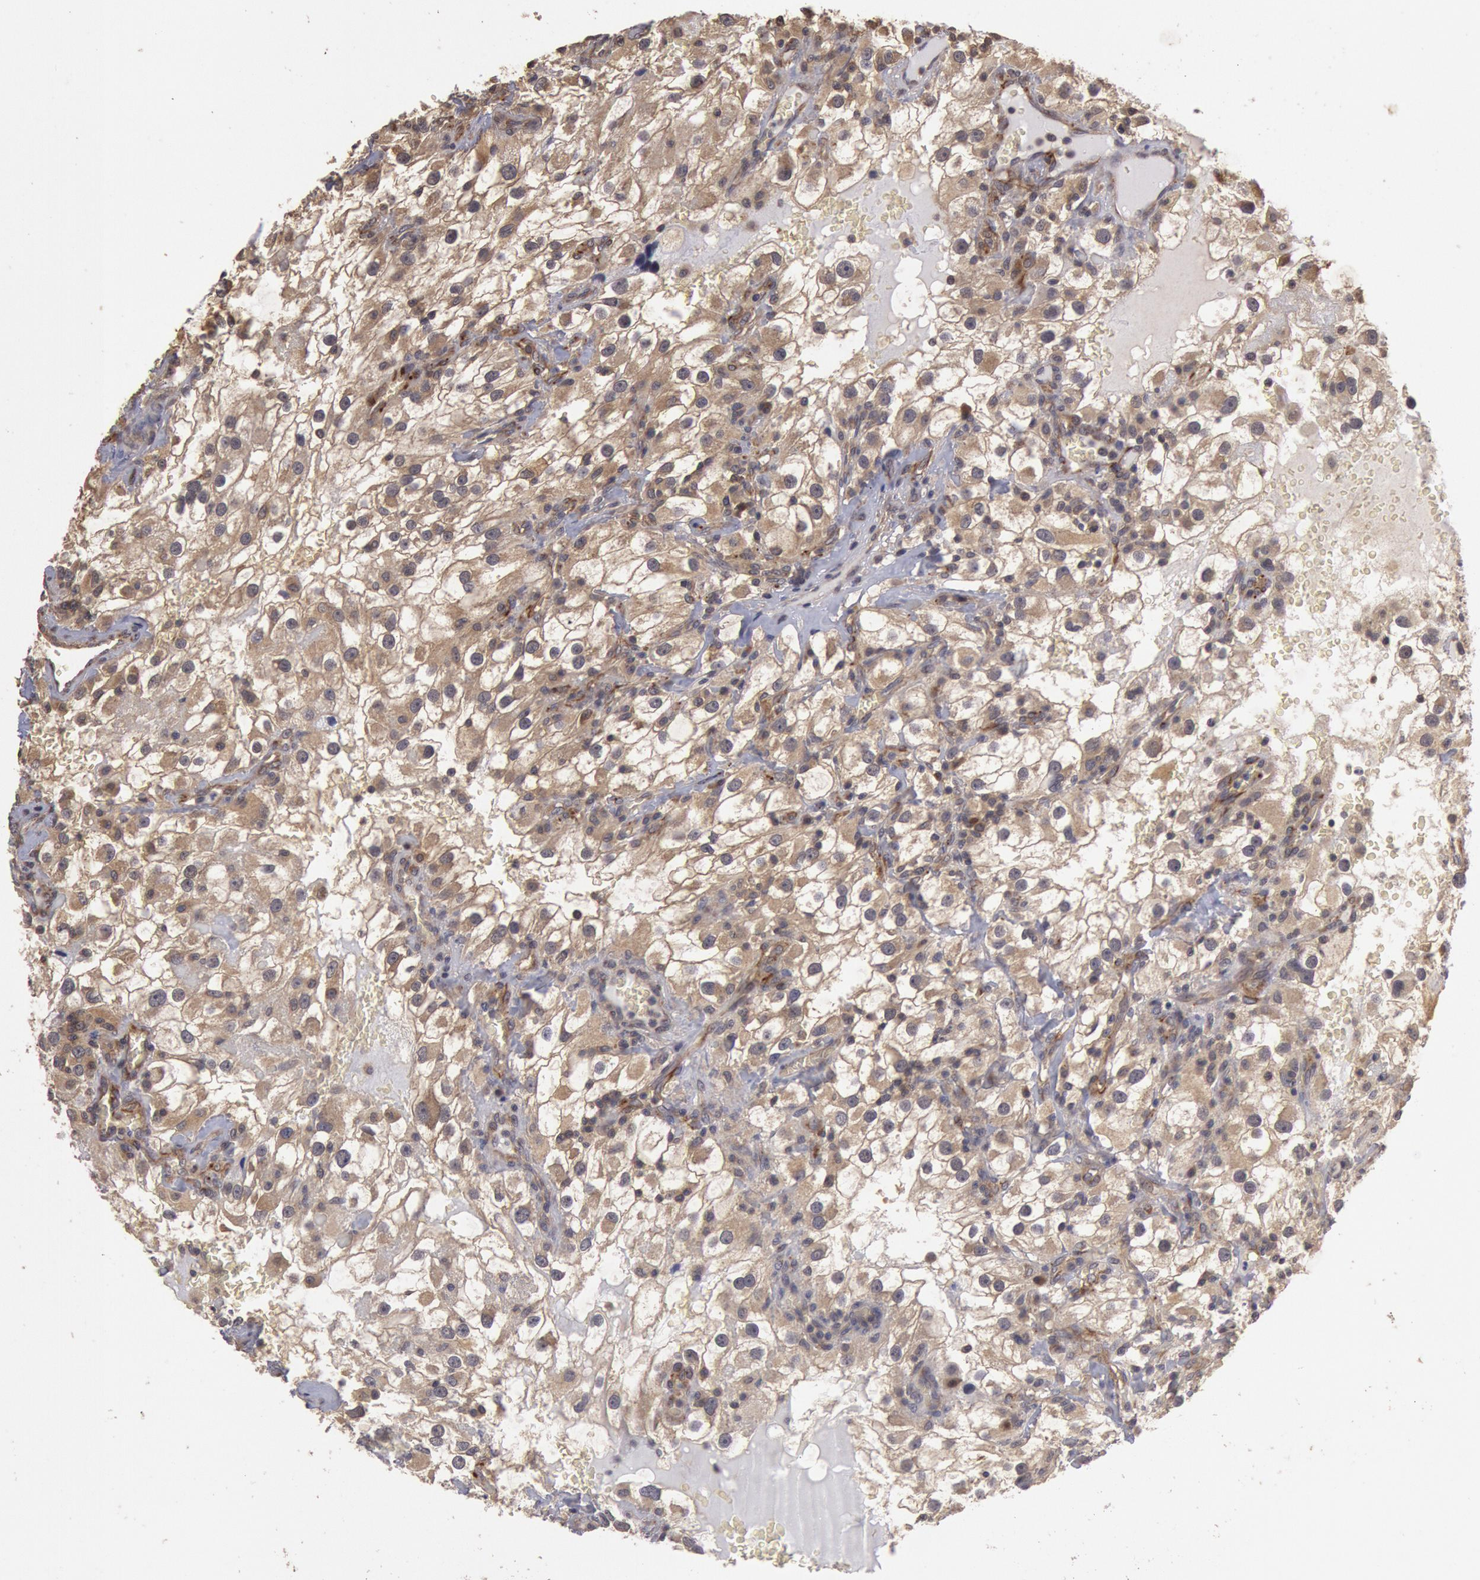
{"staining": {"intensity": "moderate", "quantity": ">75%", "location": "cytoplasmic/membranous"}, "tissue": "renal cancer", "cell_type": "Tumor cells", "image_type": "cancer", "snomed": [{"axis": "morphology", "description": "Adenocarcinoma, NOS"}, {"axis": "topography", "description": "Kidney"}], "caption": "Renal cancer (adenocarcinoma) stained with a brown dye demonstrates moderate cytoplasmic/membranous positive staining in approximately >75% of tumor cells.", "gene": "USP14", "patient": {"sex": "female", "age": 52}}